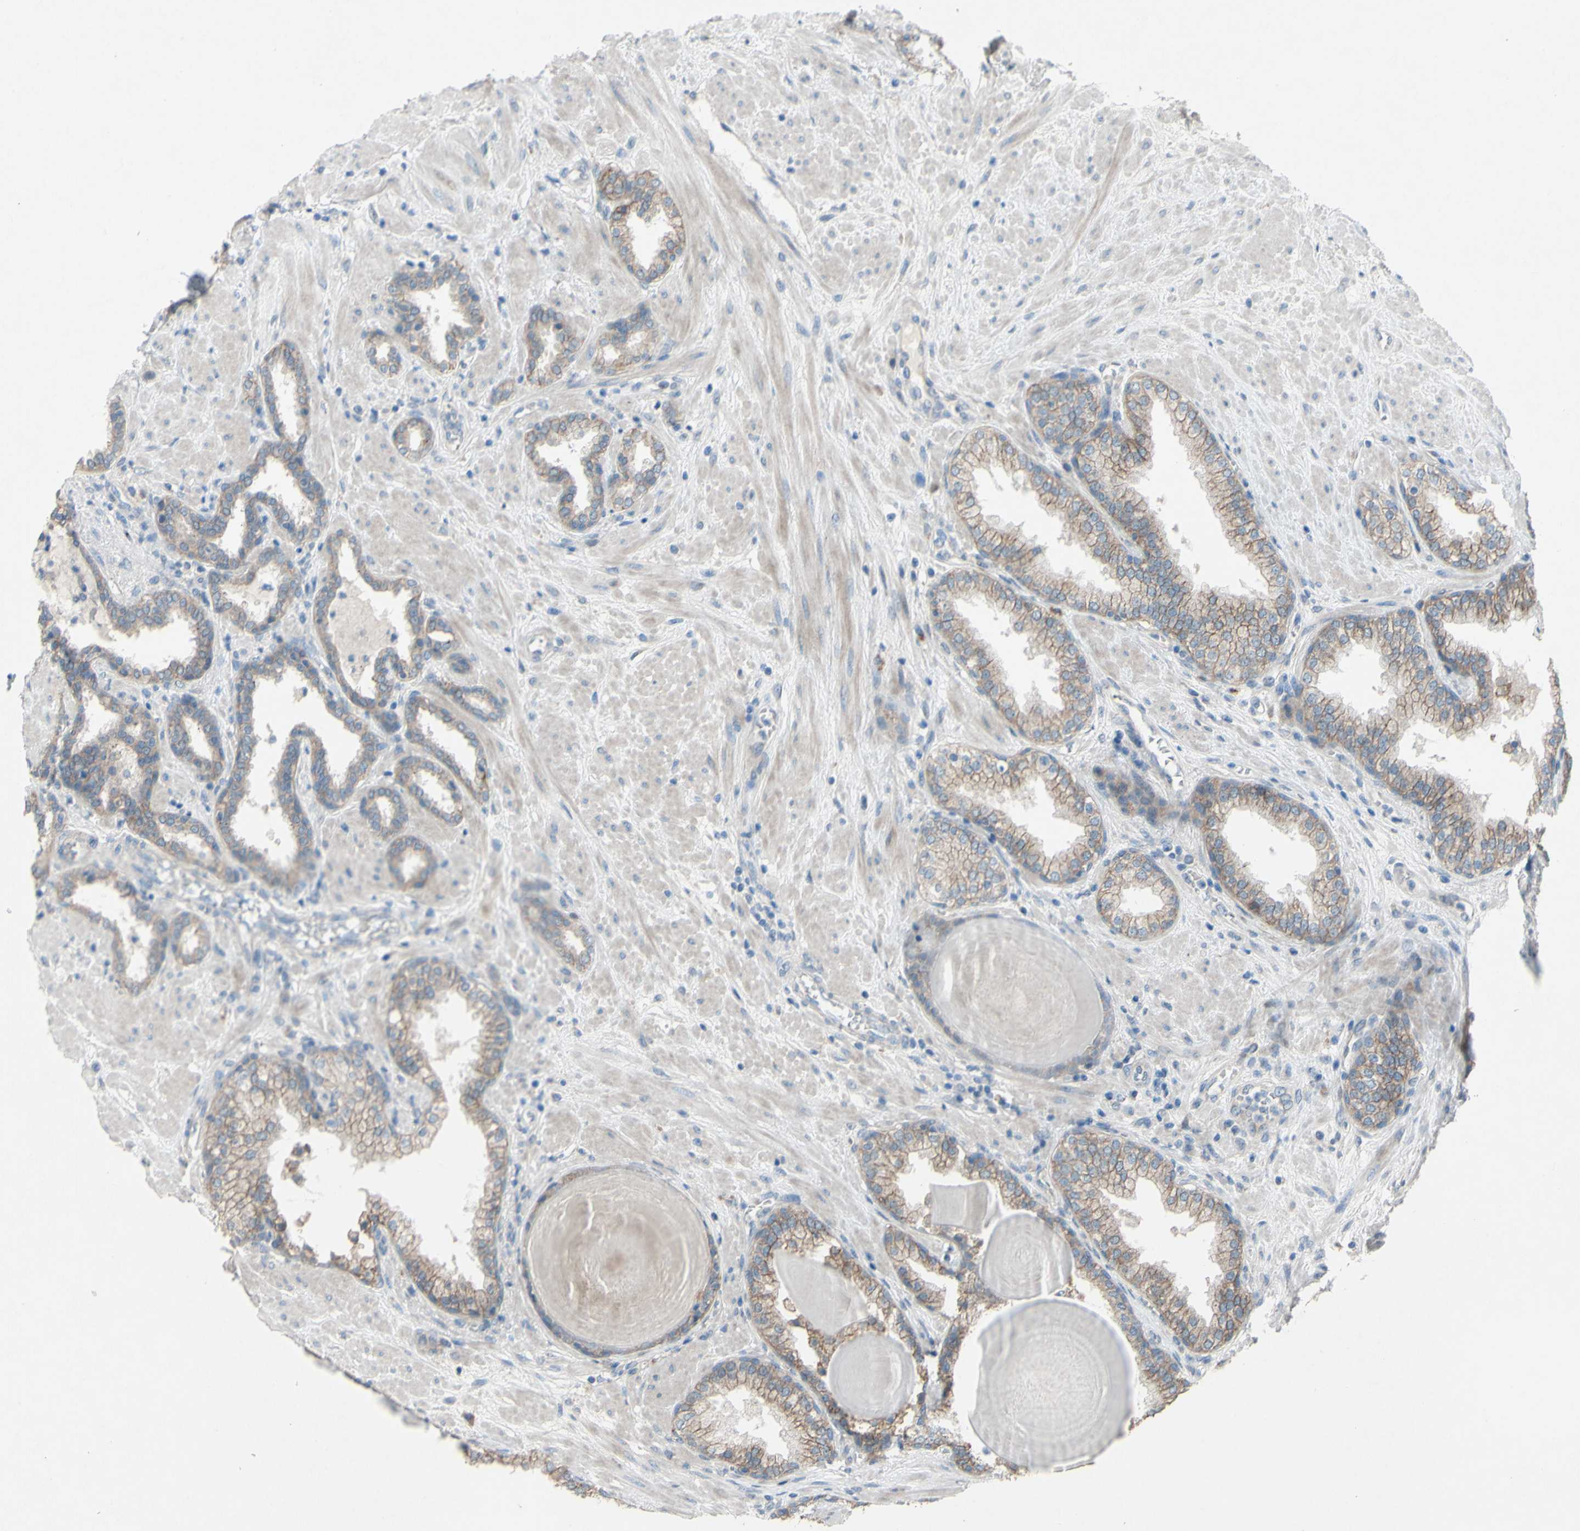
{"staining": {"intensity": "moderate", "quantity": "25%-75%", "location": "cytoplasmic/membranous"}, "tissue": "prostate", "cell_type": "Glandular cells", "image_type": "normal", "snomed": [{"axis": "morphology", "description": "Normal tissue, NOS"}, {"axis": "topography", "description": "Prostate"}], "caption": "Approximately 25%-75% of glandular cells in normal prostate exhibit moderate cytoplasmic/membranous protein staining as visualized by brown immunohistochemical staining.", "gene": "CDCP1", "patient": {"sex": "male", "age": 51}}